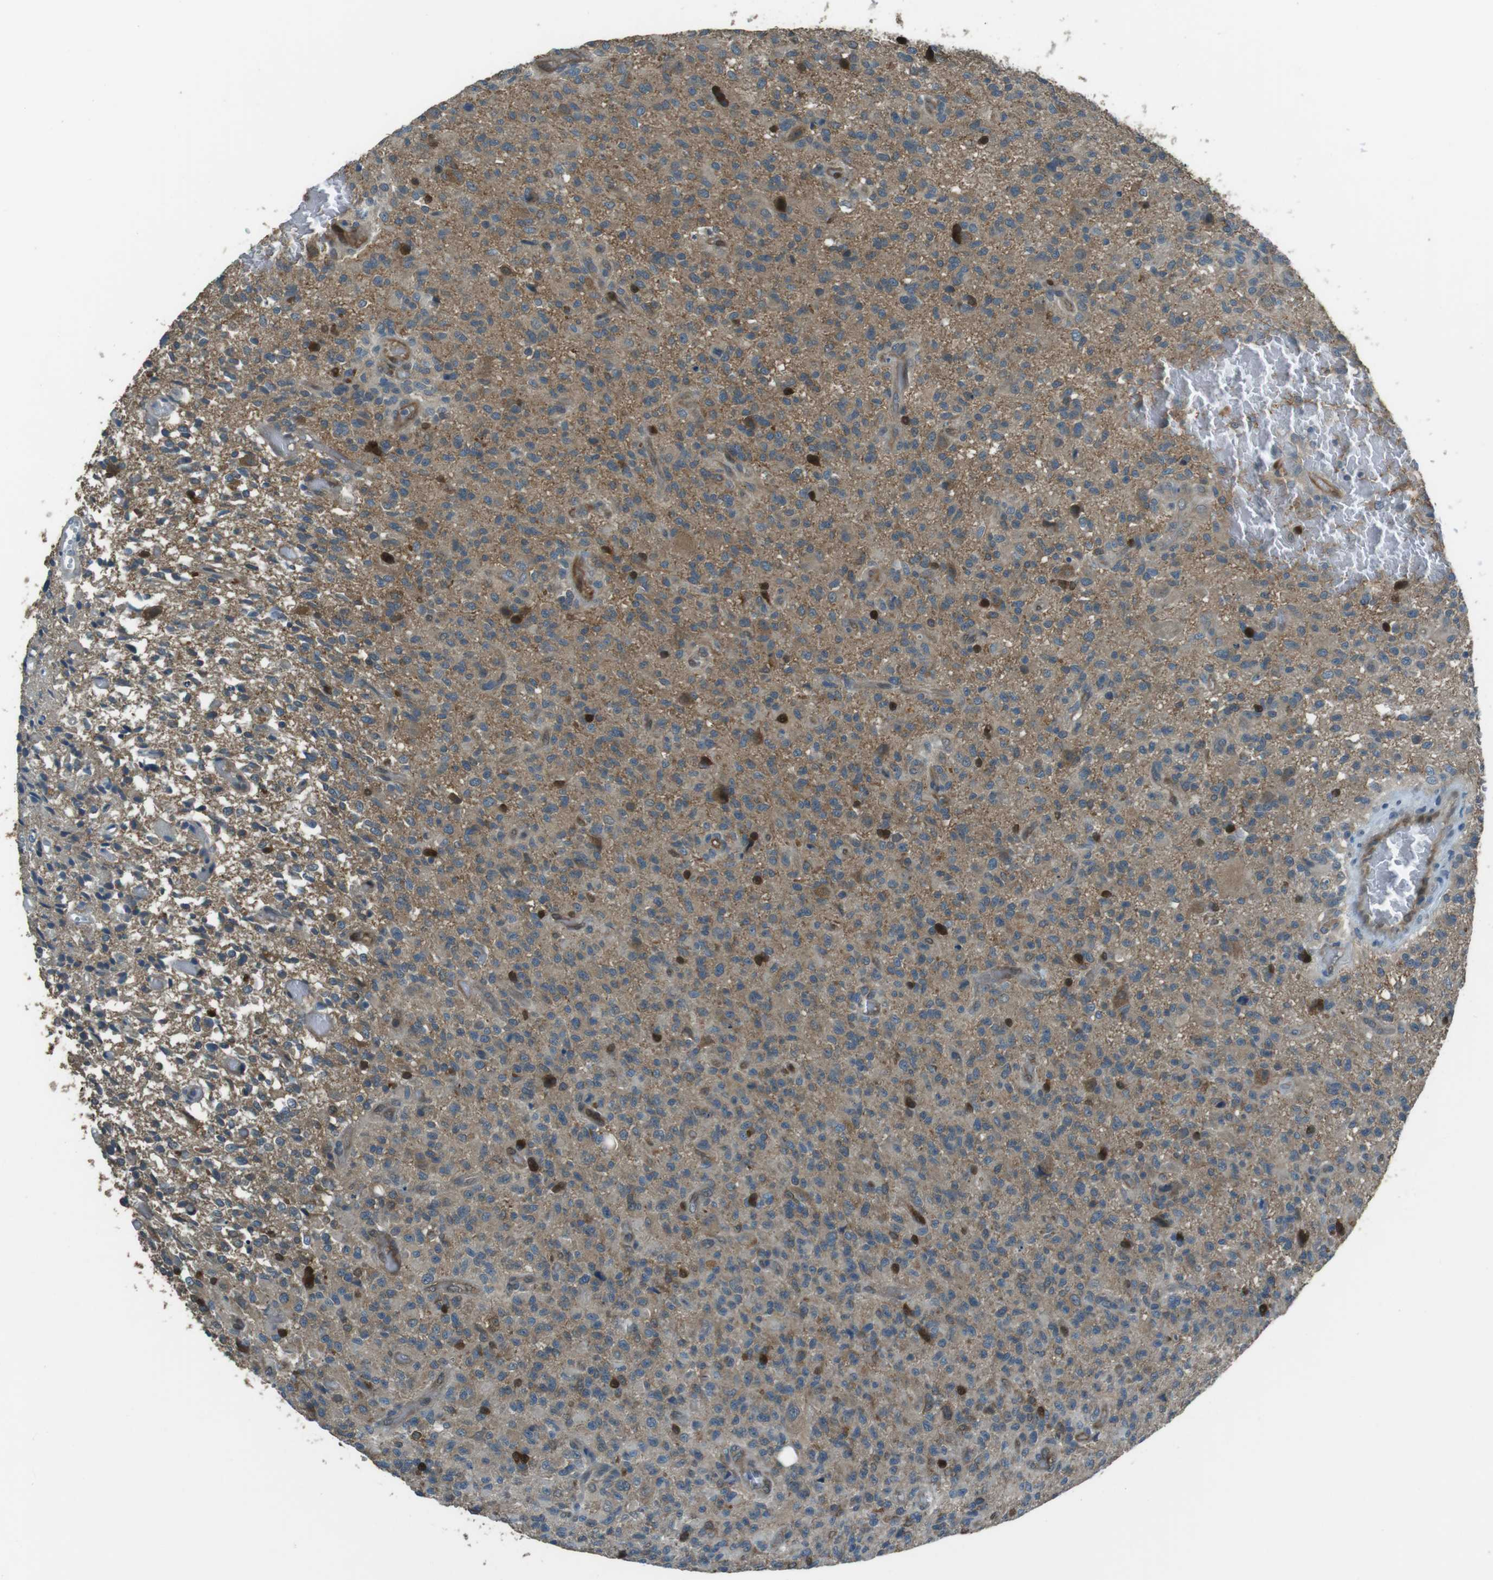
{"staining": {"intensity": "moderate", "quantity": ">75%", "location": "cytoplasmic/membranous"}, "tissue": "glioma", "cell_type": "Tumor cells", "image_type": "cancer", "snomed": [{"axis": "morphology", "description": "Glioma, malignant, High grade"}, {"axis": "topography", "description": "Brain"}], "caption": "Immunohistochemical staining of malignant glioma (high-grade) reveals medium levels of moderate cytoplasmic/membranous protein positivity in about >75% of tumor cells.", "gene": "MFAP3", "patient": {"sex": "male", "age": 71}}